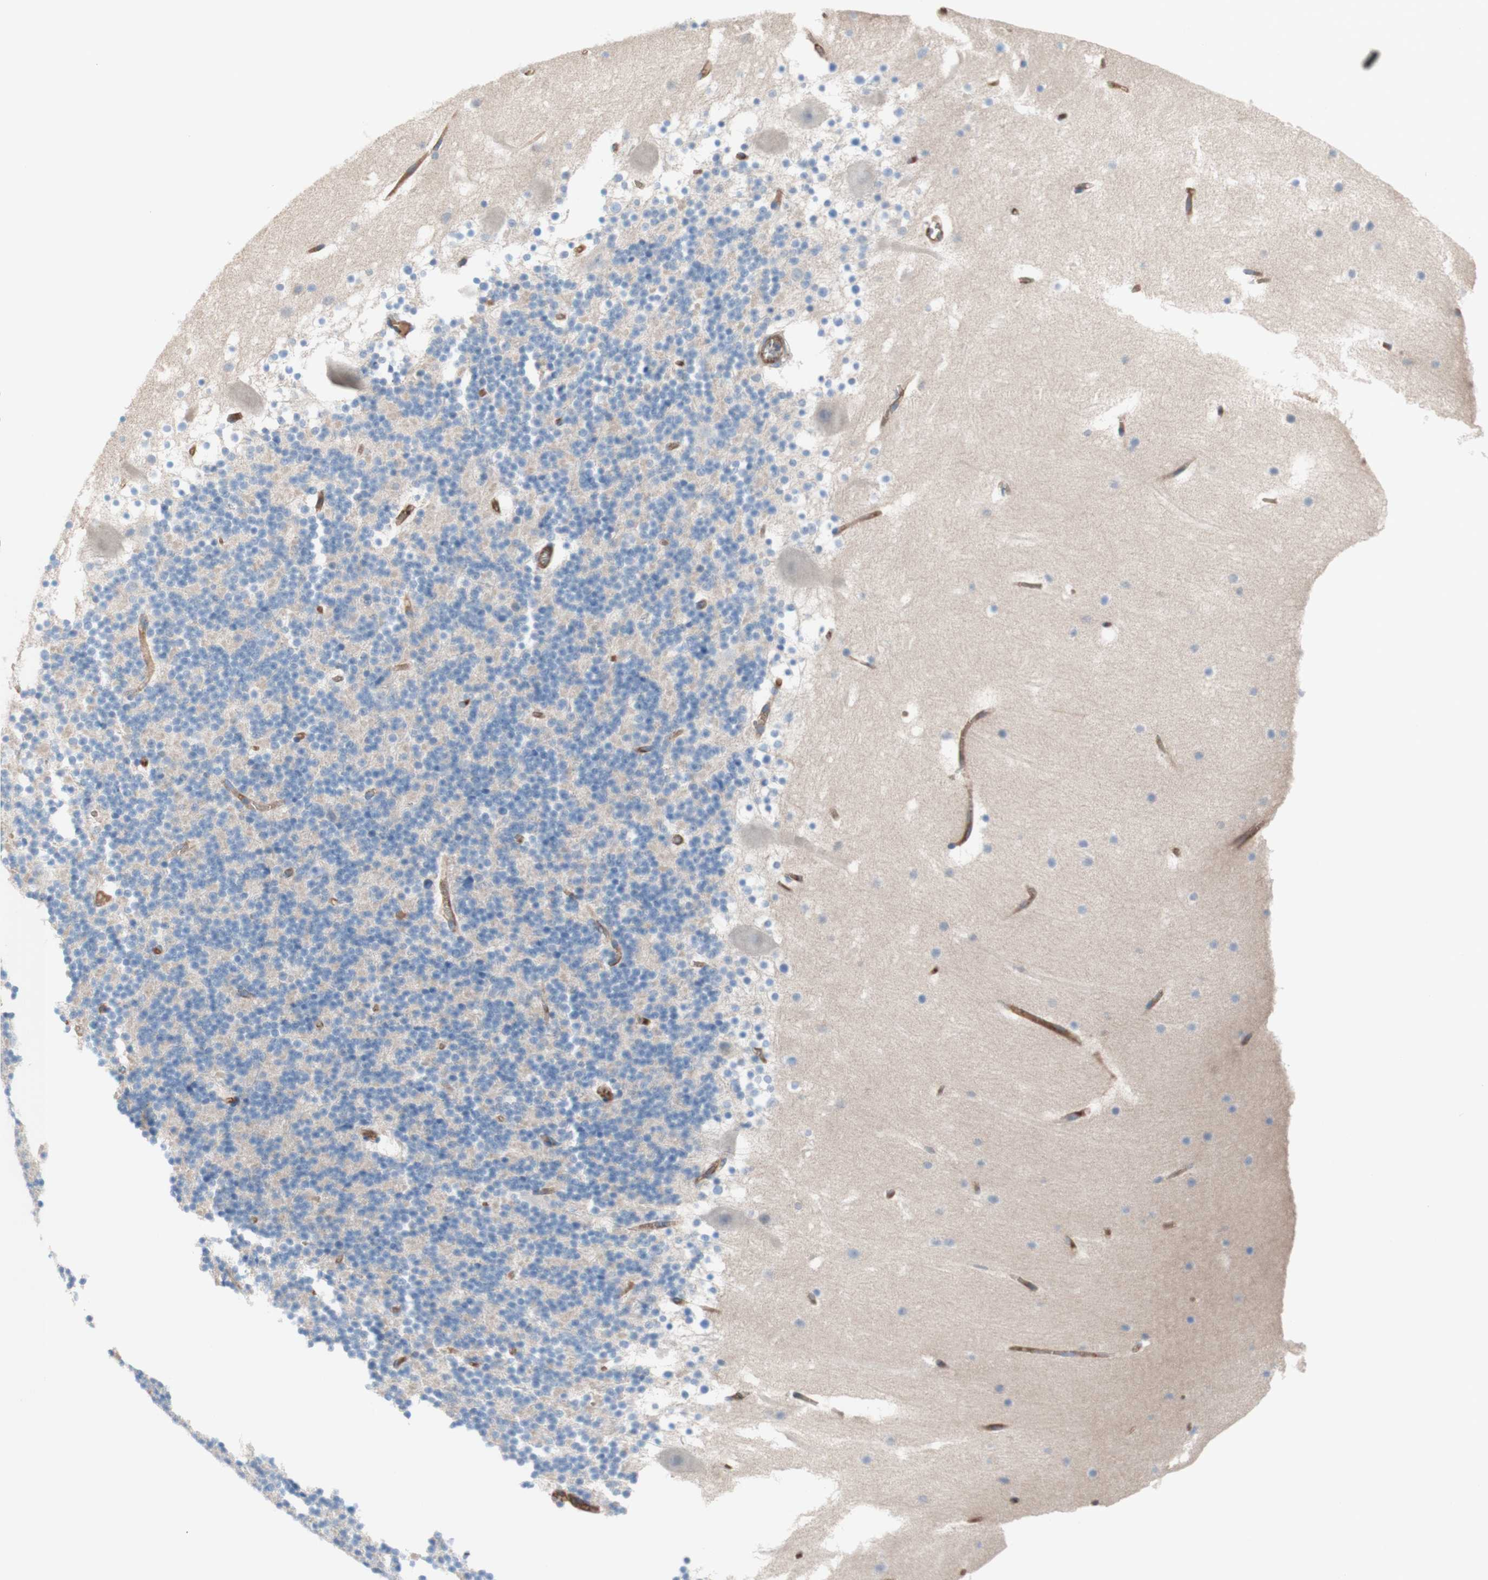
{"staining": {"intensity": "negative", "quantity": "none", "location": "none"}, "tissue": "cerebellum", "cell_type": "Cells in granular layer", "image_type": "normal", "snomed": [{"axis": "morphology", "description": "Normal tissue, NOS"}, {"axis": "topography", "description": "Cerebellum"}], "caption": "Histopathology image shows no protein staining in cells in granular layer of unremarkable cerebellum.", "gene": "CD46", "patient": {"sex": "male", "age": 45}}